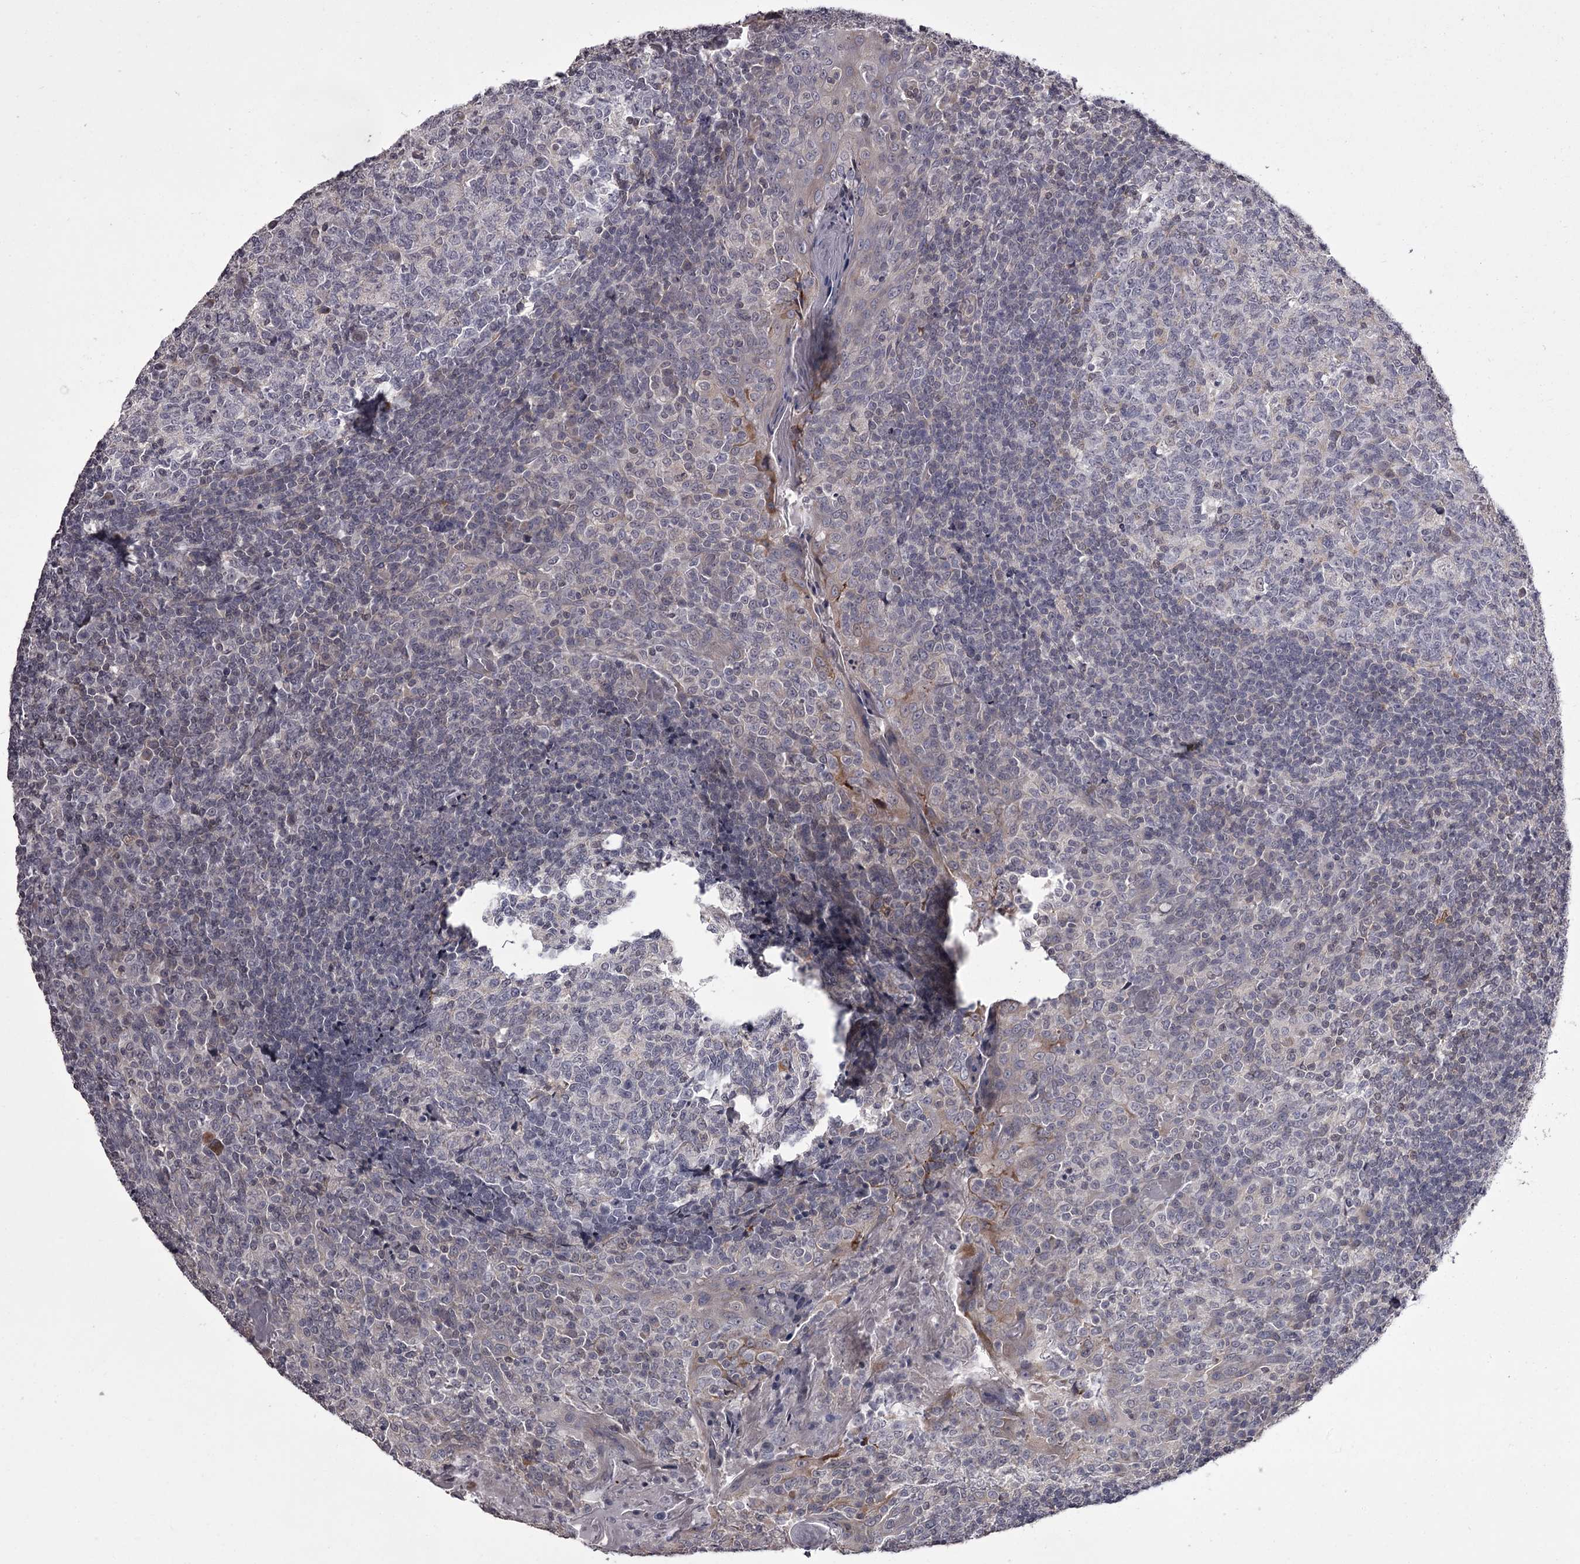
{"staining": {"intensity": "negative", "quantity": "none", "location": "none"}, "tissue": "tonsil", "cell_type": "Germinal center cells", "image_type": "normal", "snomed": [{"axis": "morphology", "description": "Normal tissue, NOS"}, {"axis": "topography", "description": "Tonsil"}], "caption": "High power microscopy image of an immunohistochemistry (IHC) image of benign tonsil, revealing no significant positivity in germinal center cells.", "gene": "CCDC92", "patient": {"sex": "female", "age": 19}}